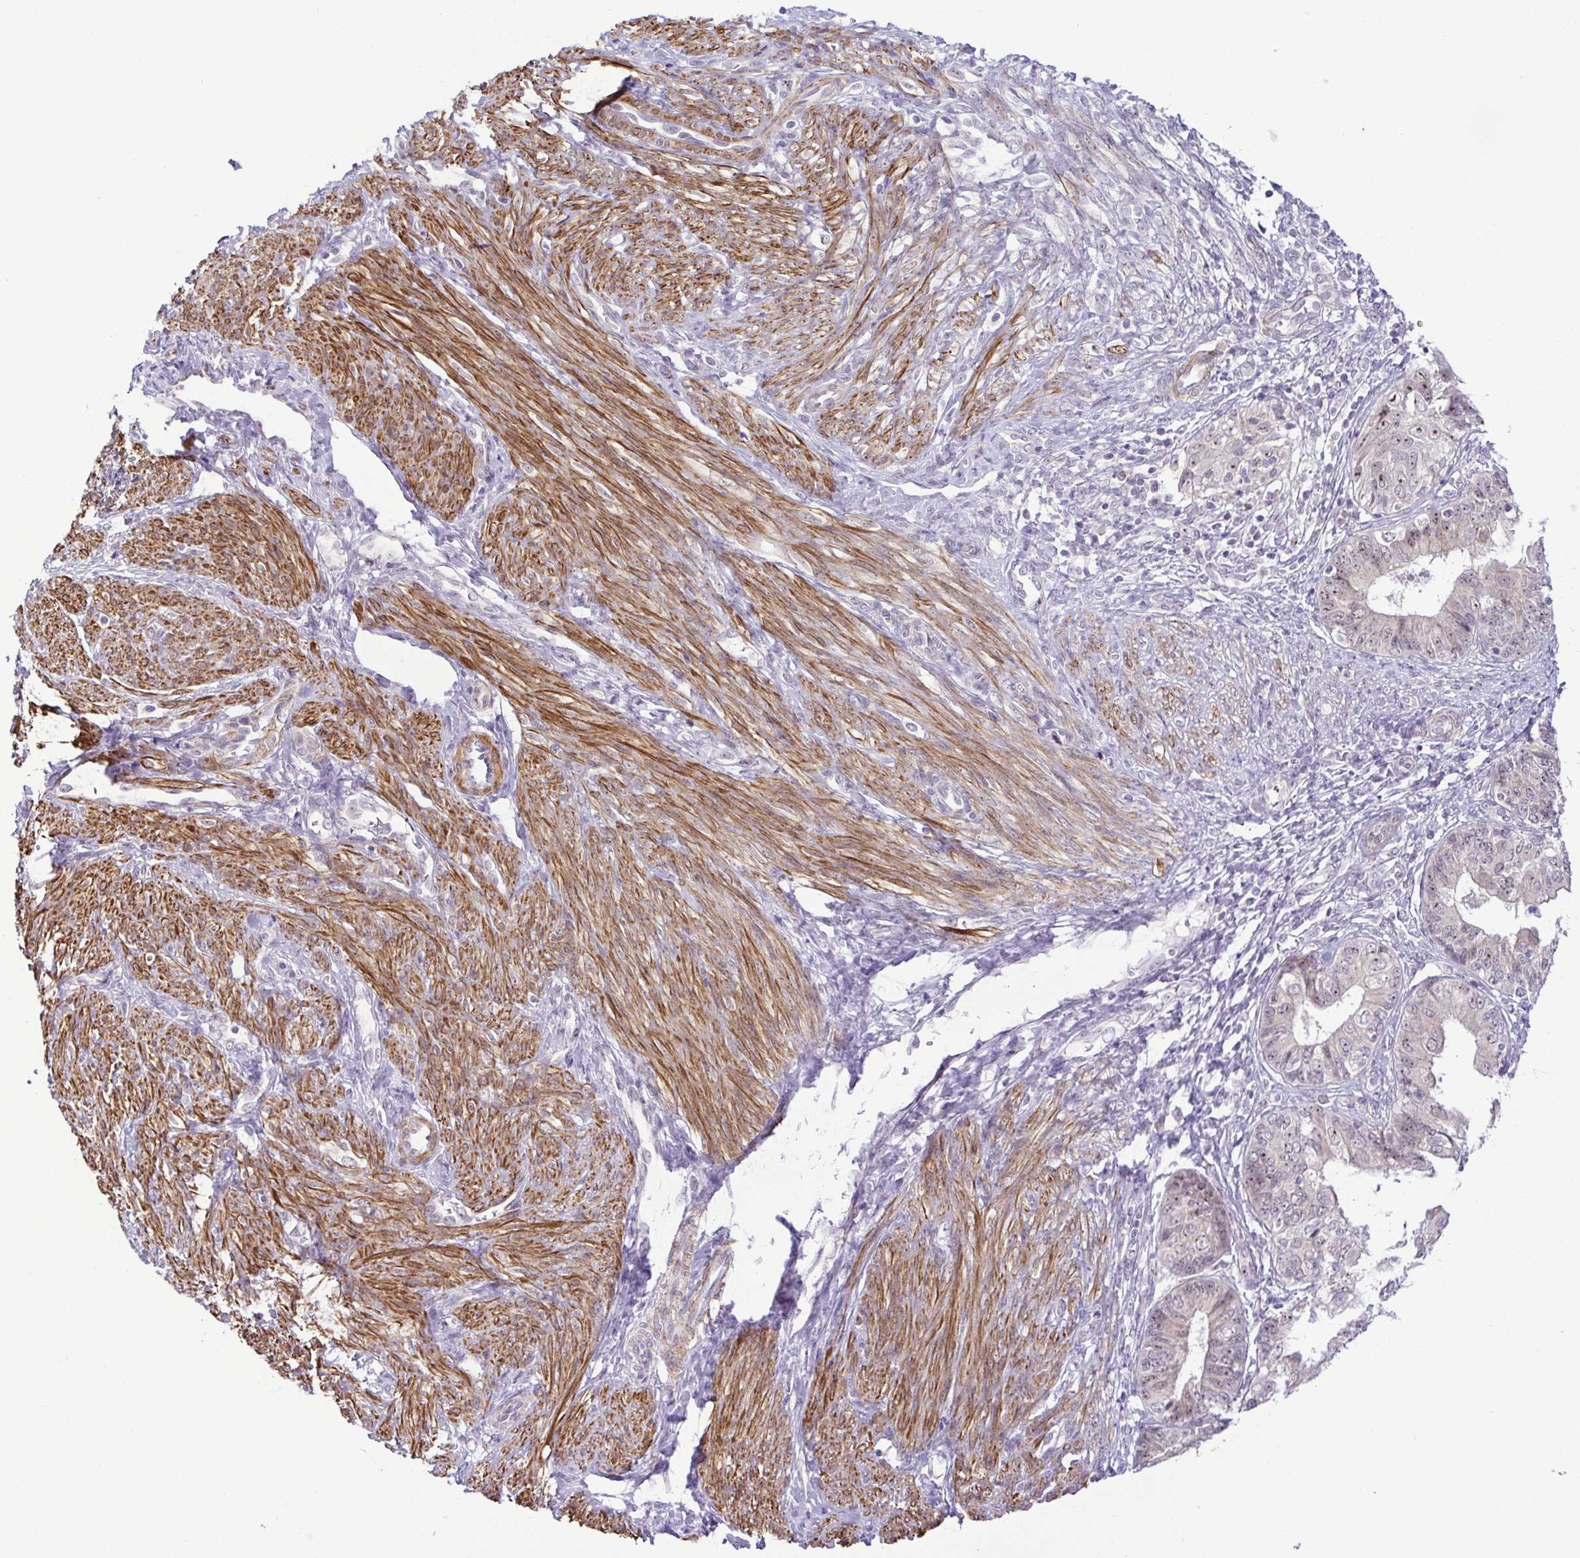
{"staining": {"intensity": "weak", "quantity": "<25%", "location": "nuclear"}, "tissue": "endometrial cancer", "cell_type": "Tumor cells", "image_type": "cancer", "snomed": [{"axis": "morphology", "description": "Adenocarcinoma, NOS"}, {"axis": "topography", "description": "Endometrium"}], "caption": "DAB immunohistochemical staining of human adenocarcinoma (endometrial) demonstrates no significant positivity in tumor cells.", "gene": "RSL24D1", "patient": {"sex": "female", "age": 68}}